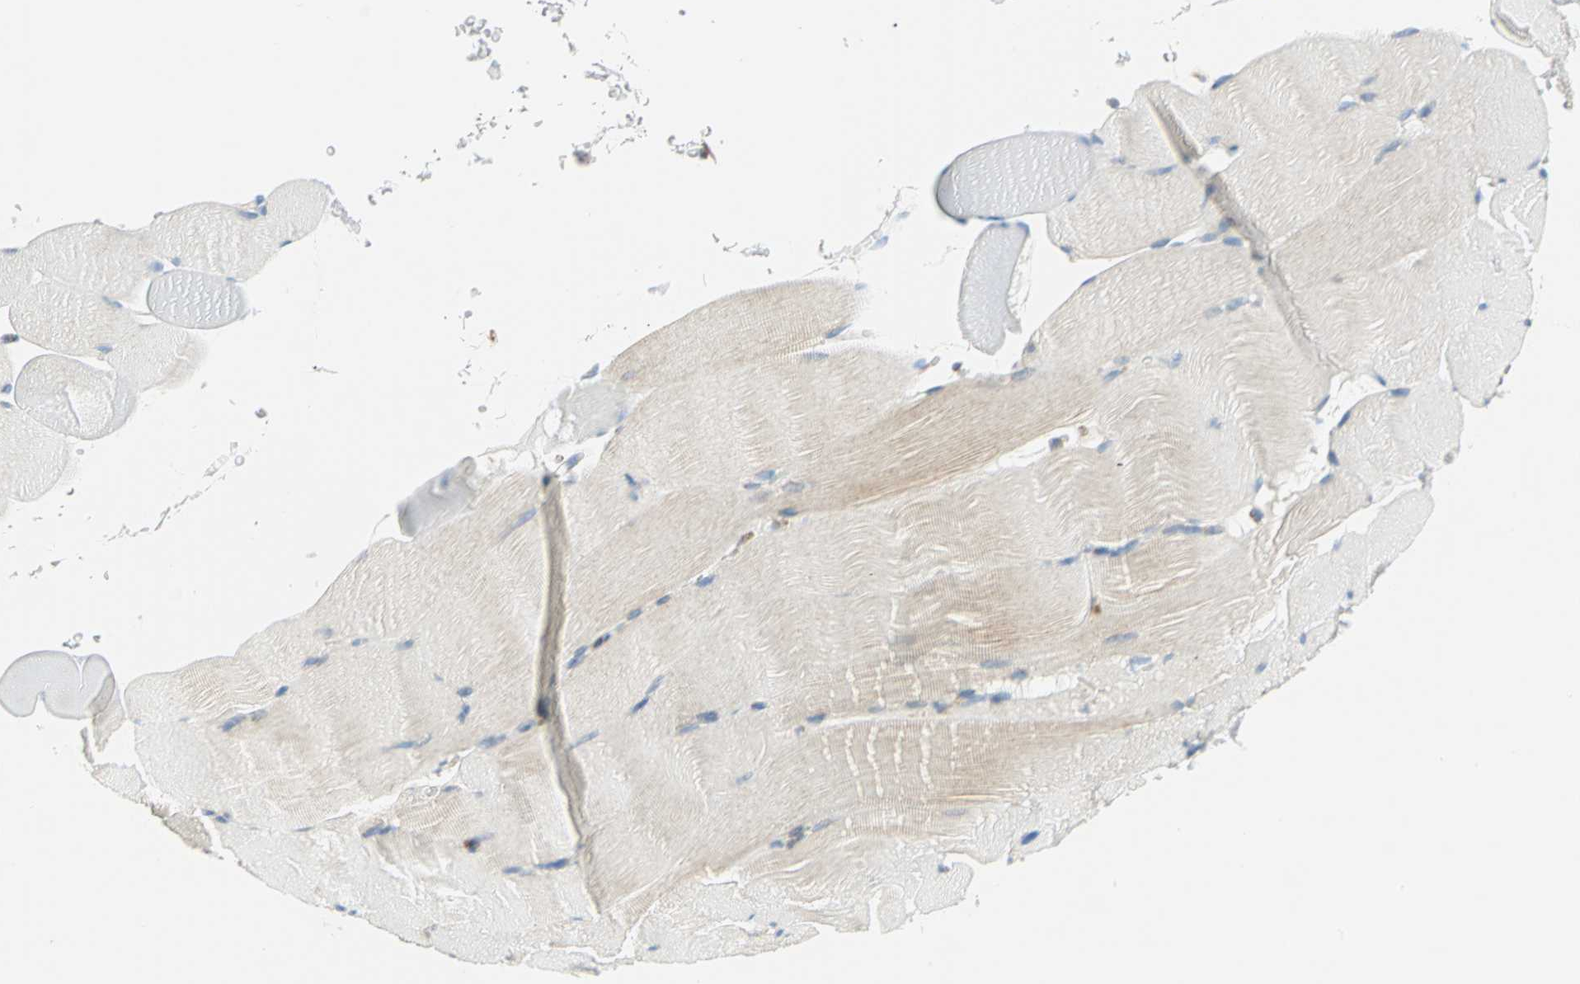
{"staining": {"intensity": "weak", "quantity": "25%-75%", "location": "cytoplasmic/membranous"}, "tissue": "skeletal muscle", "cell_type": "Myocytes", "image_type": "normal", "snomed": [{"axis": "morphology", "description": "Normal tissue, NOS"}, {"axis": "topography", "description": "Skeletal muscle"}], "caption": "Unremarkable skeletal muscle was stained to show a protein in brown. There is low levels of weak cytoplasmic/membranous expression in approximately 25%-75% of myocytes. The staining was performed using DAB to visualize the protein expression in brown, while the nuclei were stained in blue with hematoxylin (Magnification: 20x).", "gene": "GPR3", "patient": {"sex": "male", "age": 62}}